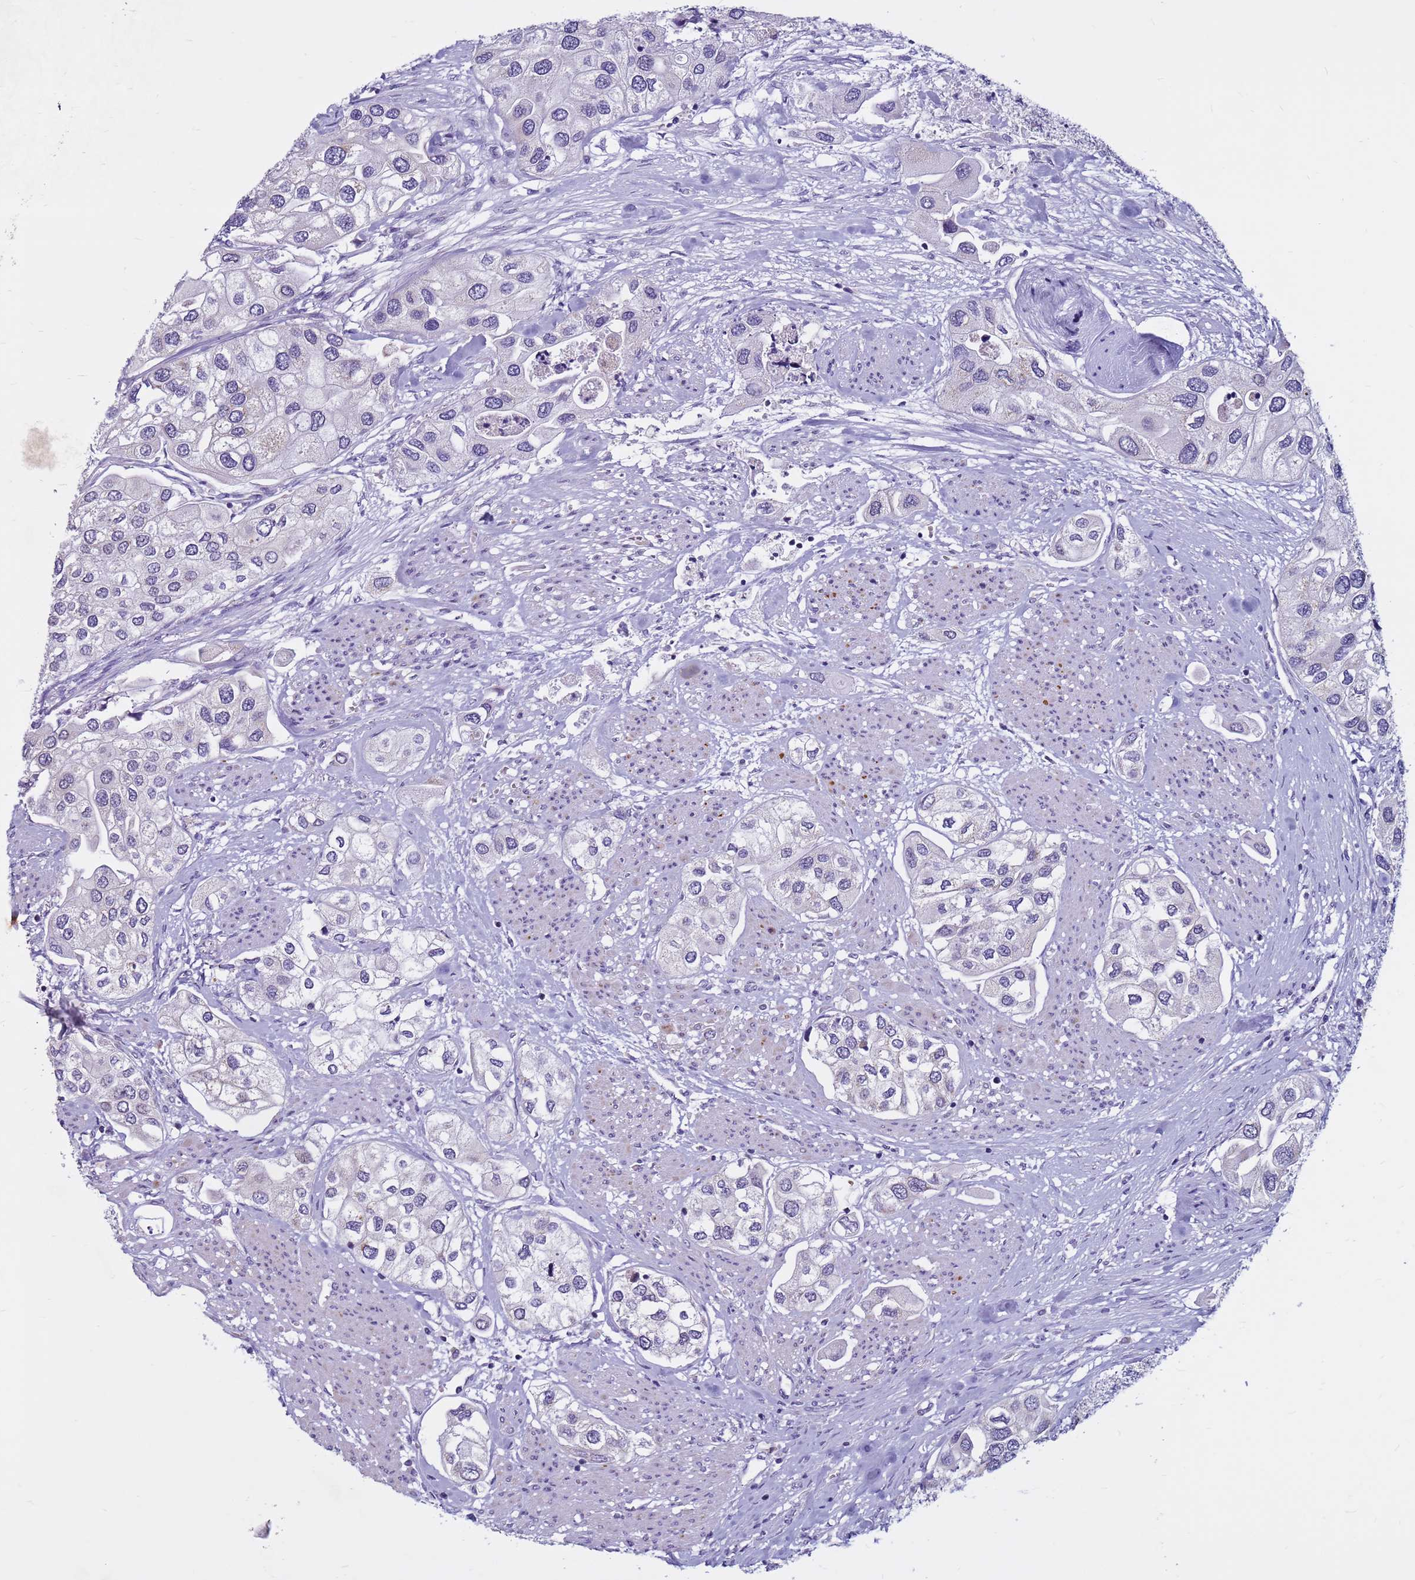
{"staining": {"intensity": "negative", "quantity": "none", "location": "none"}, "tissue": "urothelial cancer", "cell_type": "Tumor cells", "image_type": "cancer", "snomed": [{"axis": "morphology", "description": "Urothelial carcinoma, High grade"}, {"axis": "topography", "description": "Urinary bladder"}], "caption": "Immunohistochemical staining of urothelial cancer exhibits no significant expression in tumor cells.", "gene": "CDK2AP2", "patient": {"sex": "male", "age": 64}}